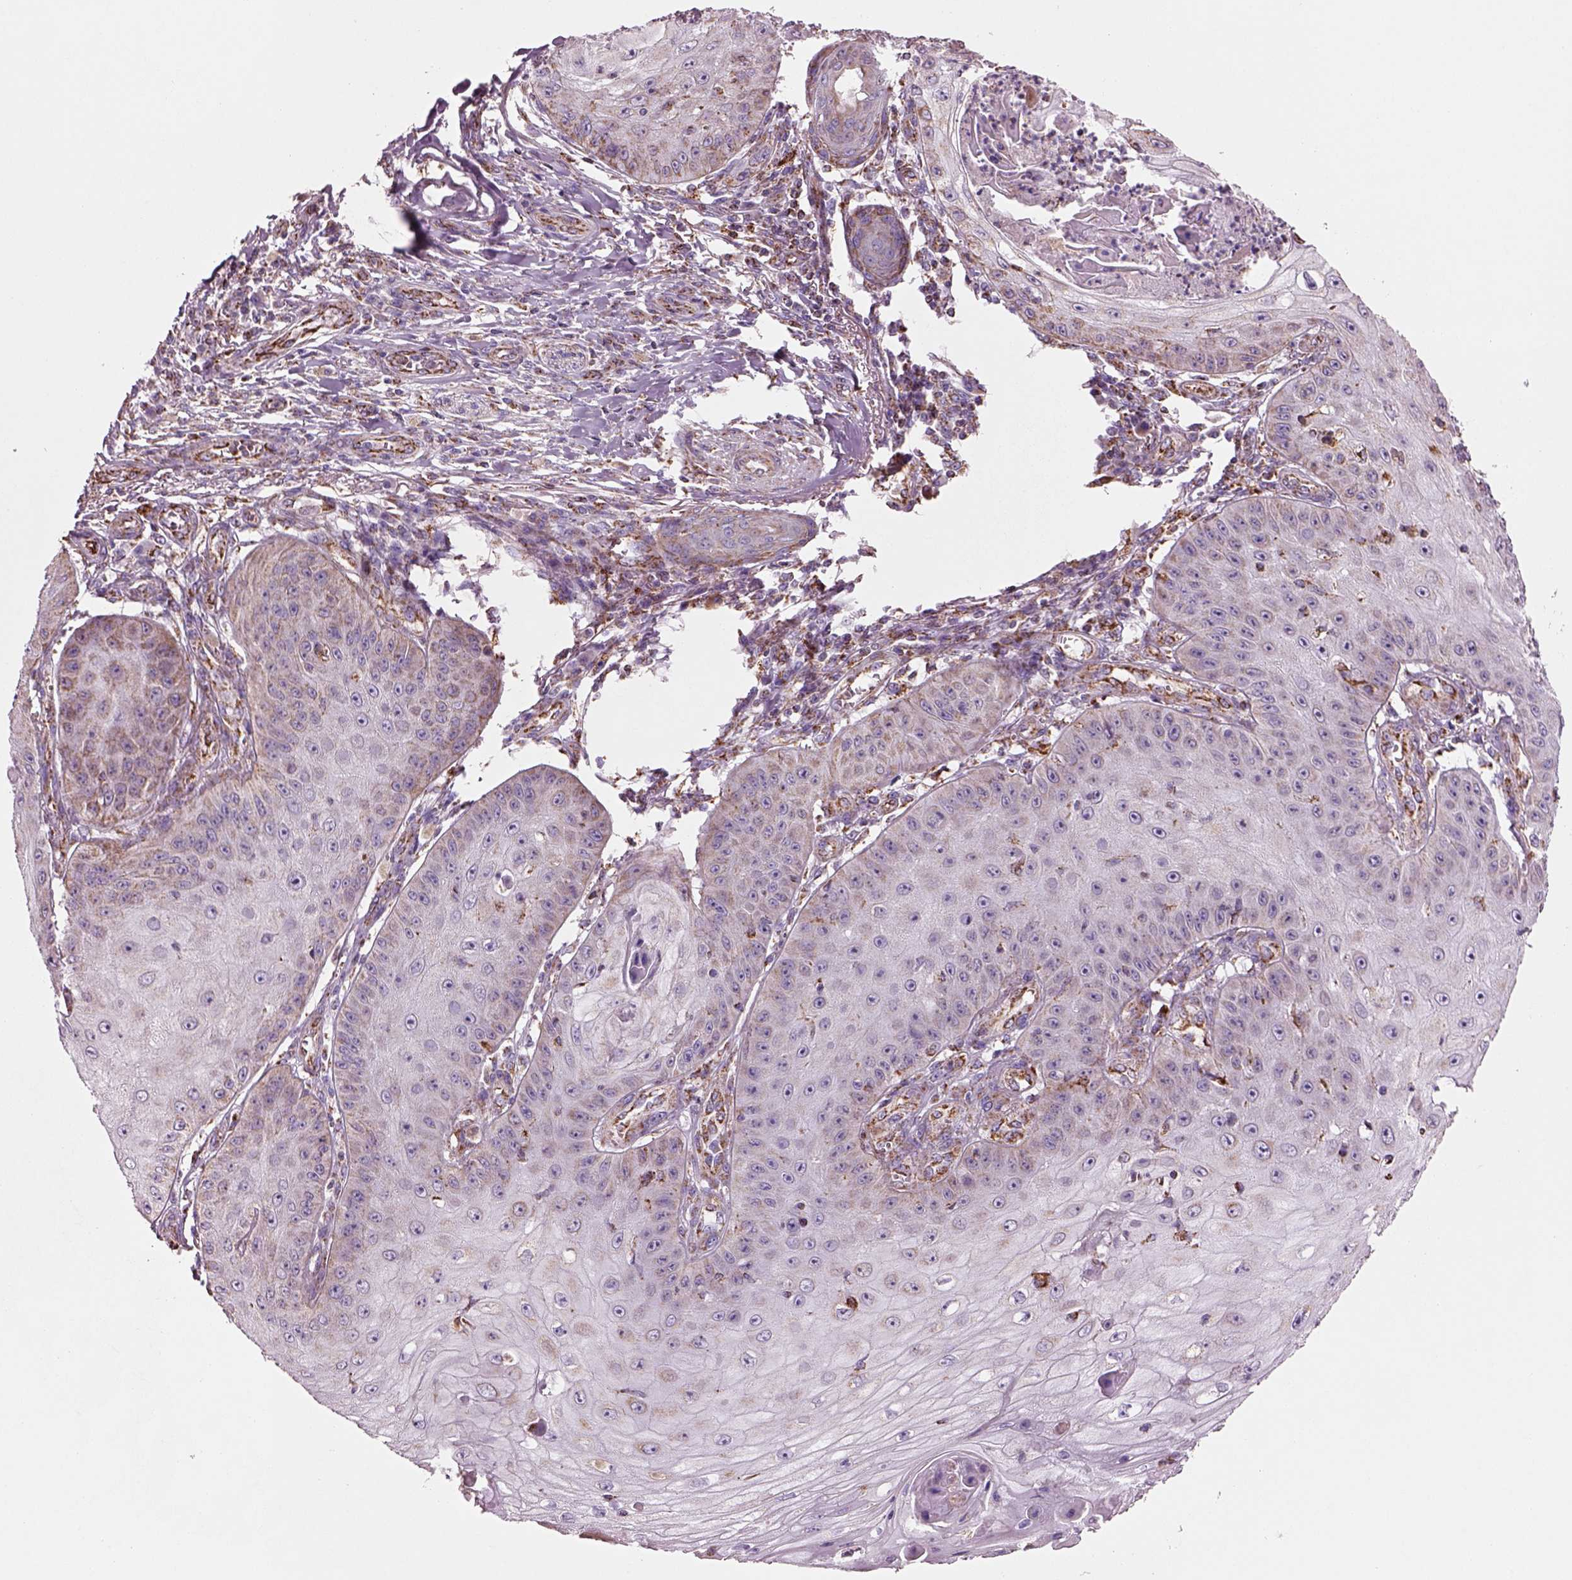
{"staining": {"intensity": "moderate", "quantity": "25%-75%", "location": "cytoplasmic/membranous"}, "tissue": "skin cancer", "cell_type": "Tumor cells", "image_type": "cancer", "snomed": [{"axis": "morphology", "description": "Squamous cell carcinoma, NOS"}, {"axis": "topography", "description": "Skin"}], "caption": "A high-resolution photomicrograph shows immunohistochemistry staining of squamous cell carcinoma (skin), which demonstrates moderate cytoplasmic/membranous staining in approximately 25%-75% of tumor cells.", "gene": "SLC25A24", "patient": {"sex": "male", "age": 70}}